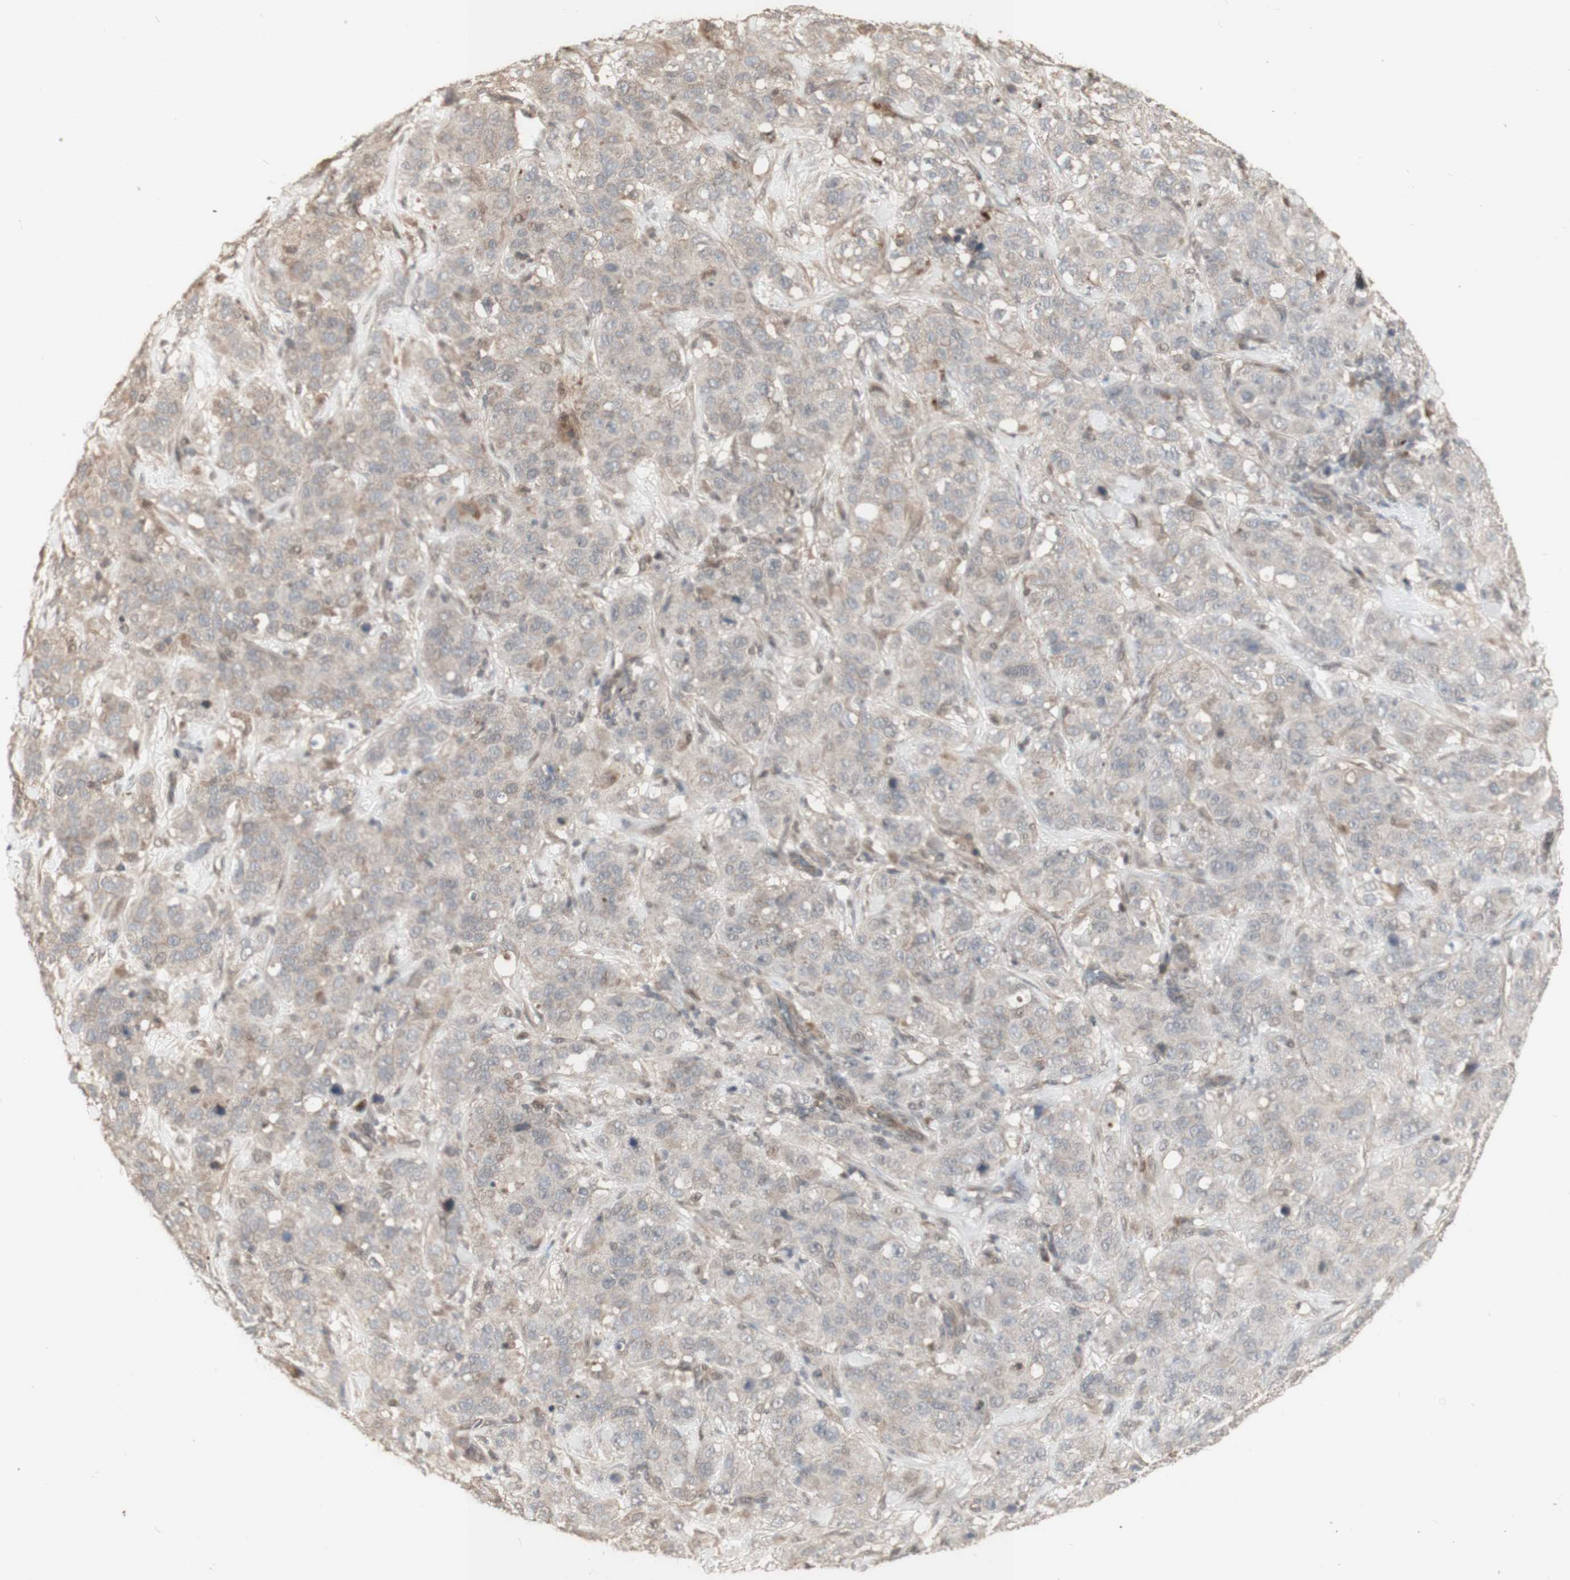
{"staining": {"intensity": "weak", "quantity": "25%-75%", "location": "cytoplasmic/membranous"}, "tissue": "stomach cancer", "cell_type": "Tumor cells", "image_type": "cancer", "snomed": [{"axis": "morphology", "description": "Adenocarcinoma, NOS"}, {"axis": "topography", "description": "Stomach"}], "caption": "Stomach adenocarcinoma was stained to show a protein in brown. There is low levels of weak cytoplasmic/membranous staining in about 25%-75% of tumor cells. (DAB IHC with brightfield microscopy, high magnification).", "gene": "ALOX12", "patient": {"sex": "male", "age": 48}}